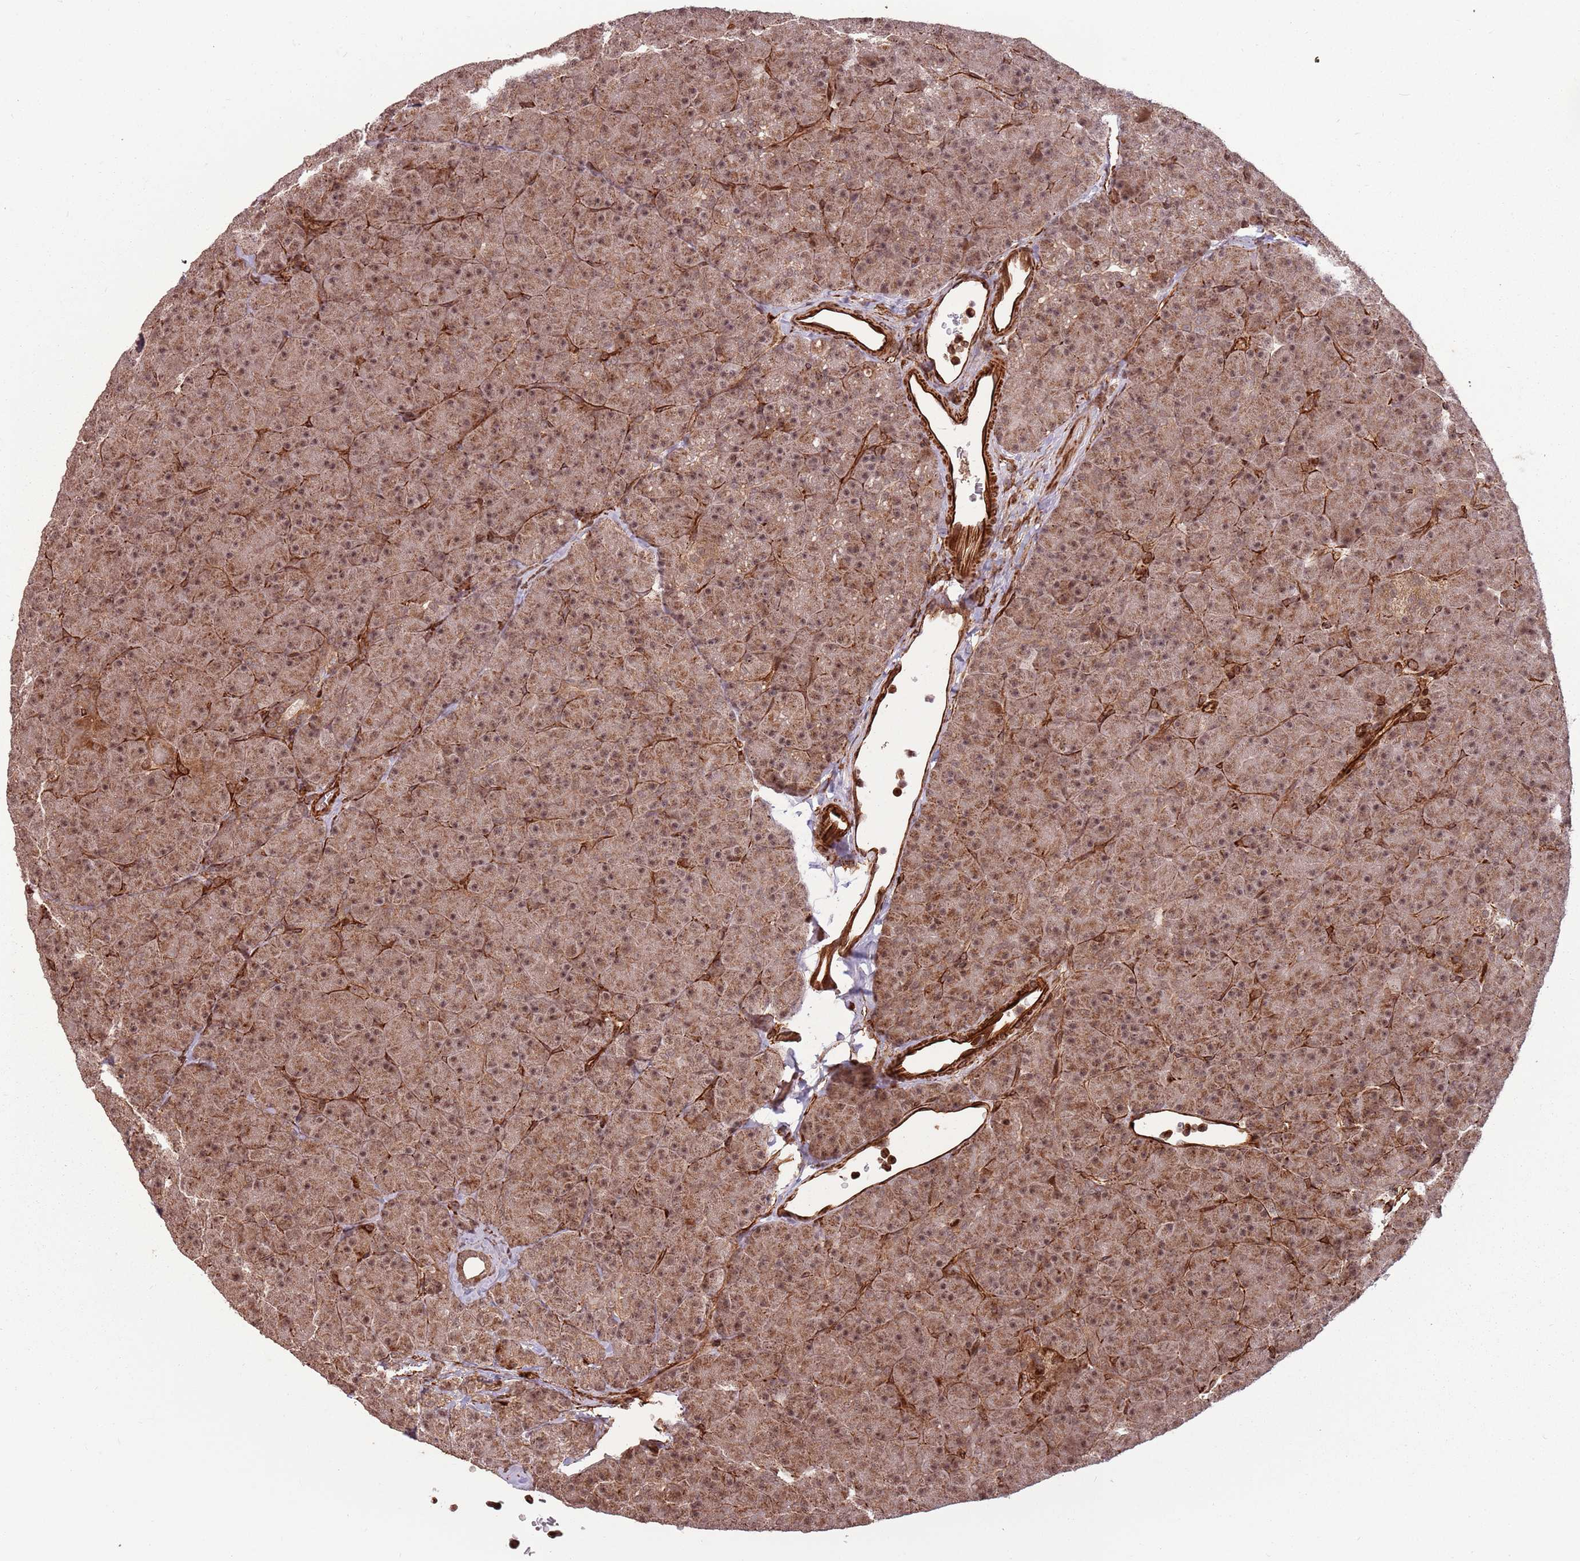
{"staining": {"intensity": "moderate", "quantity": ">75%", "location": "cytoplasmic/membranous,nuclear"}, "tissue": "pancreas", "cell_type": "Exocrine glandular cells", "image_type": "normal", "snomed": [{"axis": "morphology", "description": "Normal tissue, NOS"}, {"axis": "topography", "description": "Pancreas"}], "caption": "Immunohistochemistry of unremarkable human pancreas reveals medium levels of moderate cytoplasmic/membranous,nuclear positivity in approximately >75% of exocrine glandular cells. The staining is performed using DAB (3,3'-diaminobenzidine) brown chromogen to label protein expression. The nuclei are counter-stained blue using hematoxylin.", "gene": "ADAMTS3", "patient": {"sex": "male", "age": 36}}